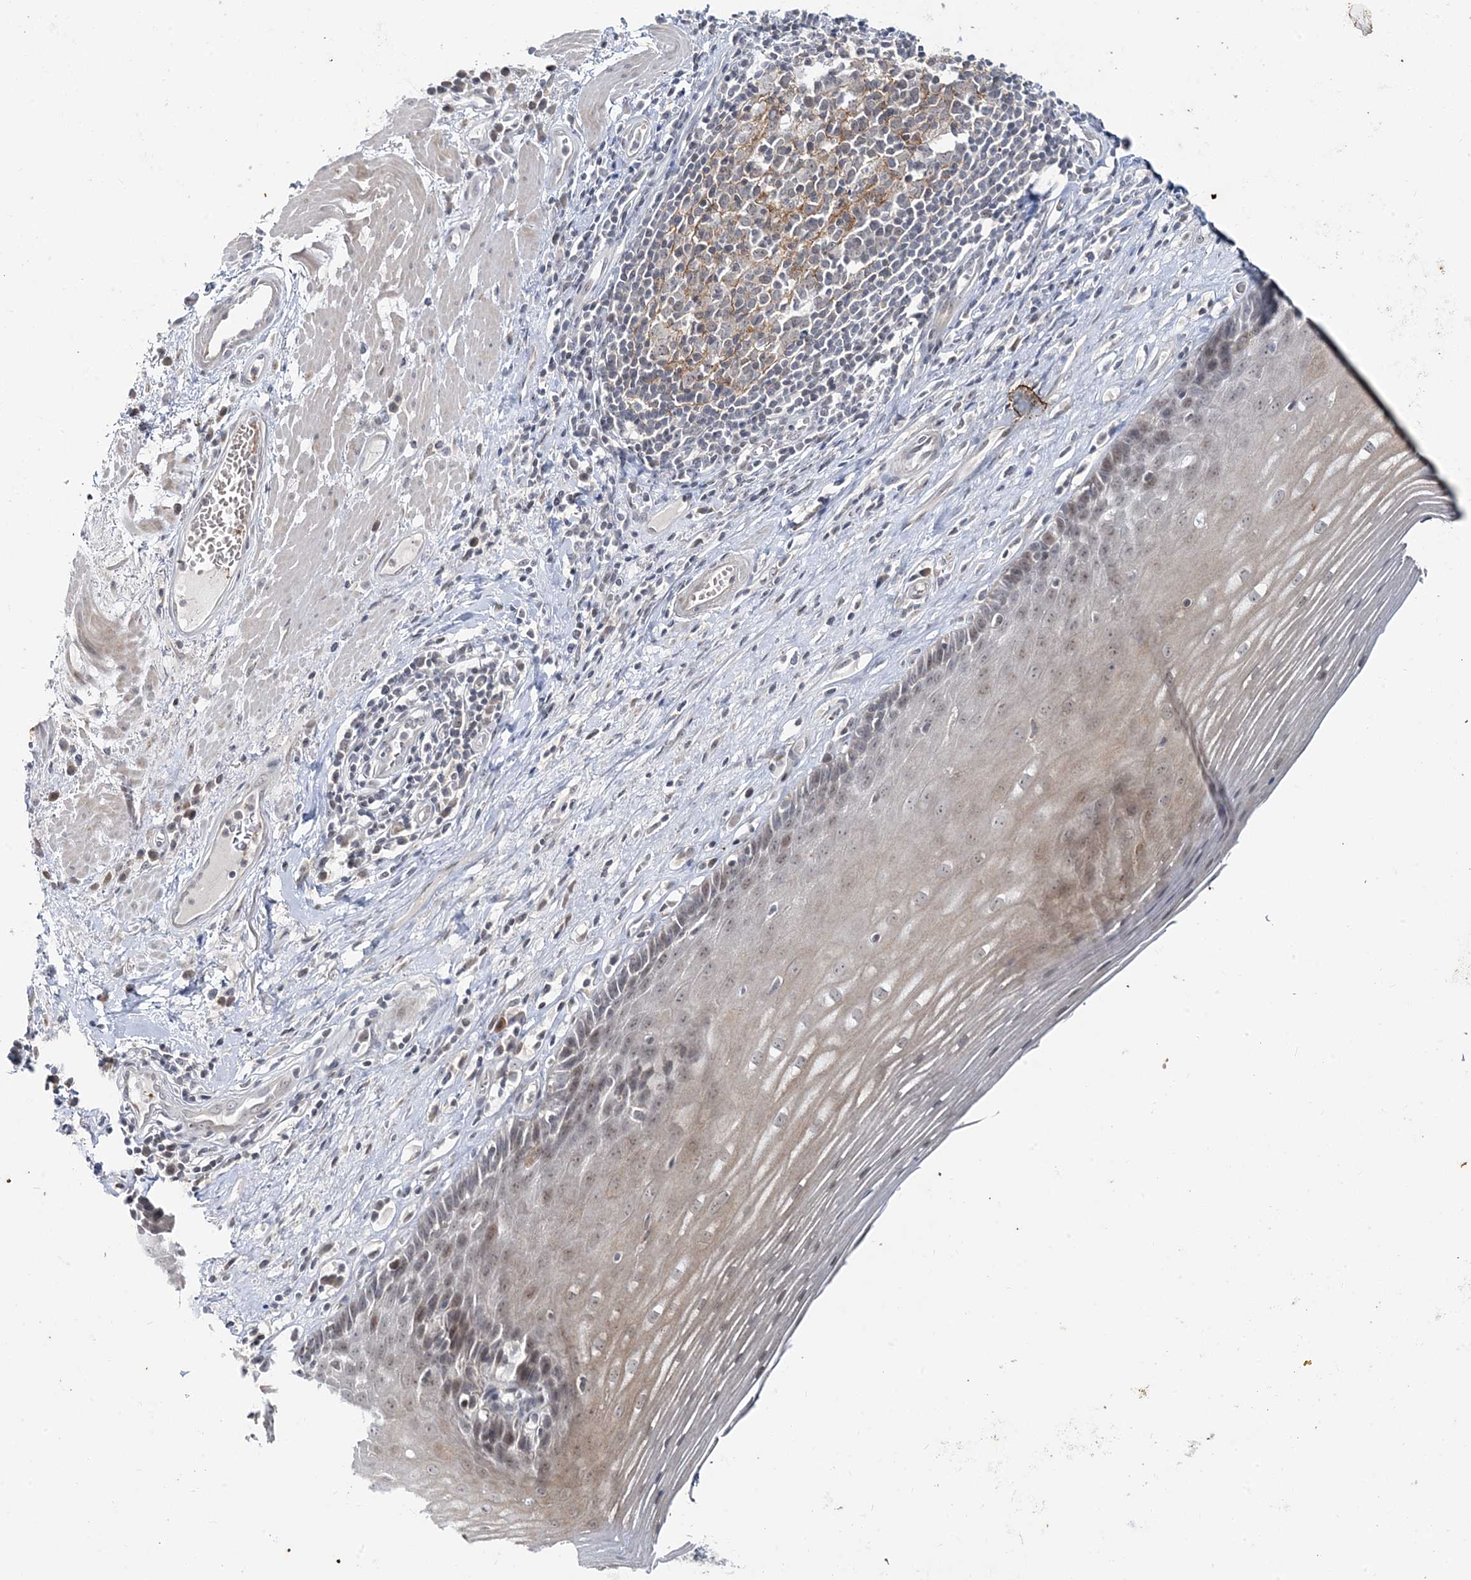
{"staining": {"intensity": "weak", "quantity": "25%-75%", "location": "cytoplasmic/membranous,nuclear"}, "tissue": "esophagus", "cell_type": "Squamous epithelial cells", "image_type": "normal", "snomed": [{"axis": "morphology", "description": "Normal tissue, NOS"}, {"axis": "topography", "description": "Esophagus"}], "caption": "Esophagus stained with a protein marker reveals weak staining in squamous epithelial cells.", "gene": "LEXM", "patient": {"sex": "male", "age": 62}}